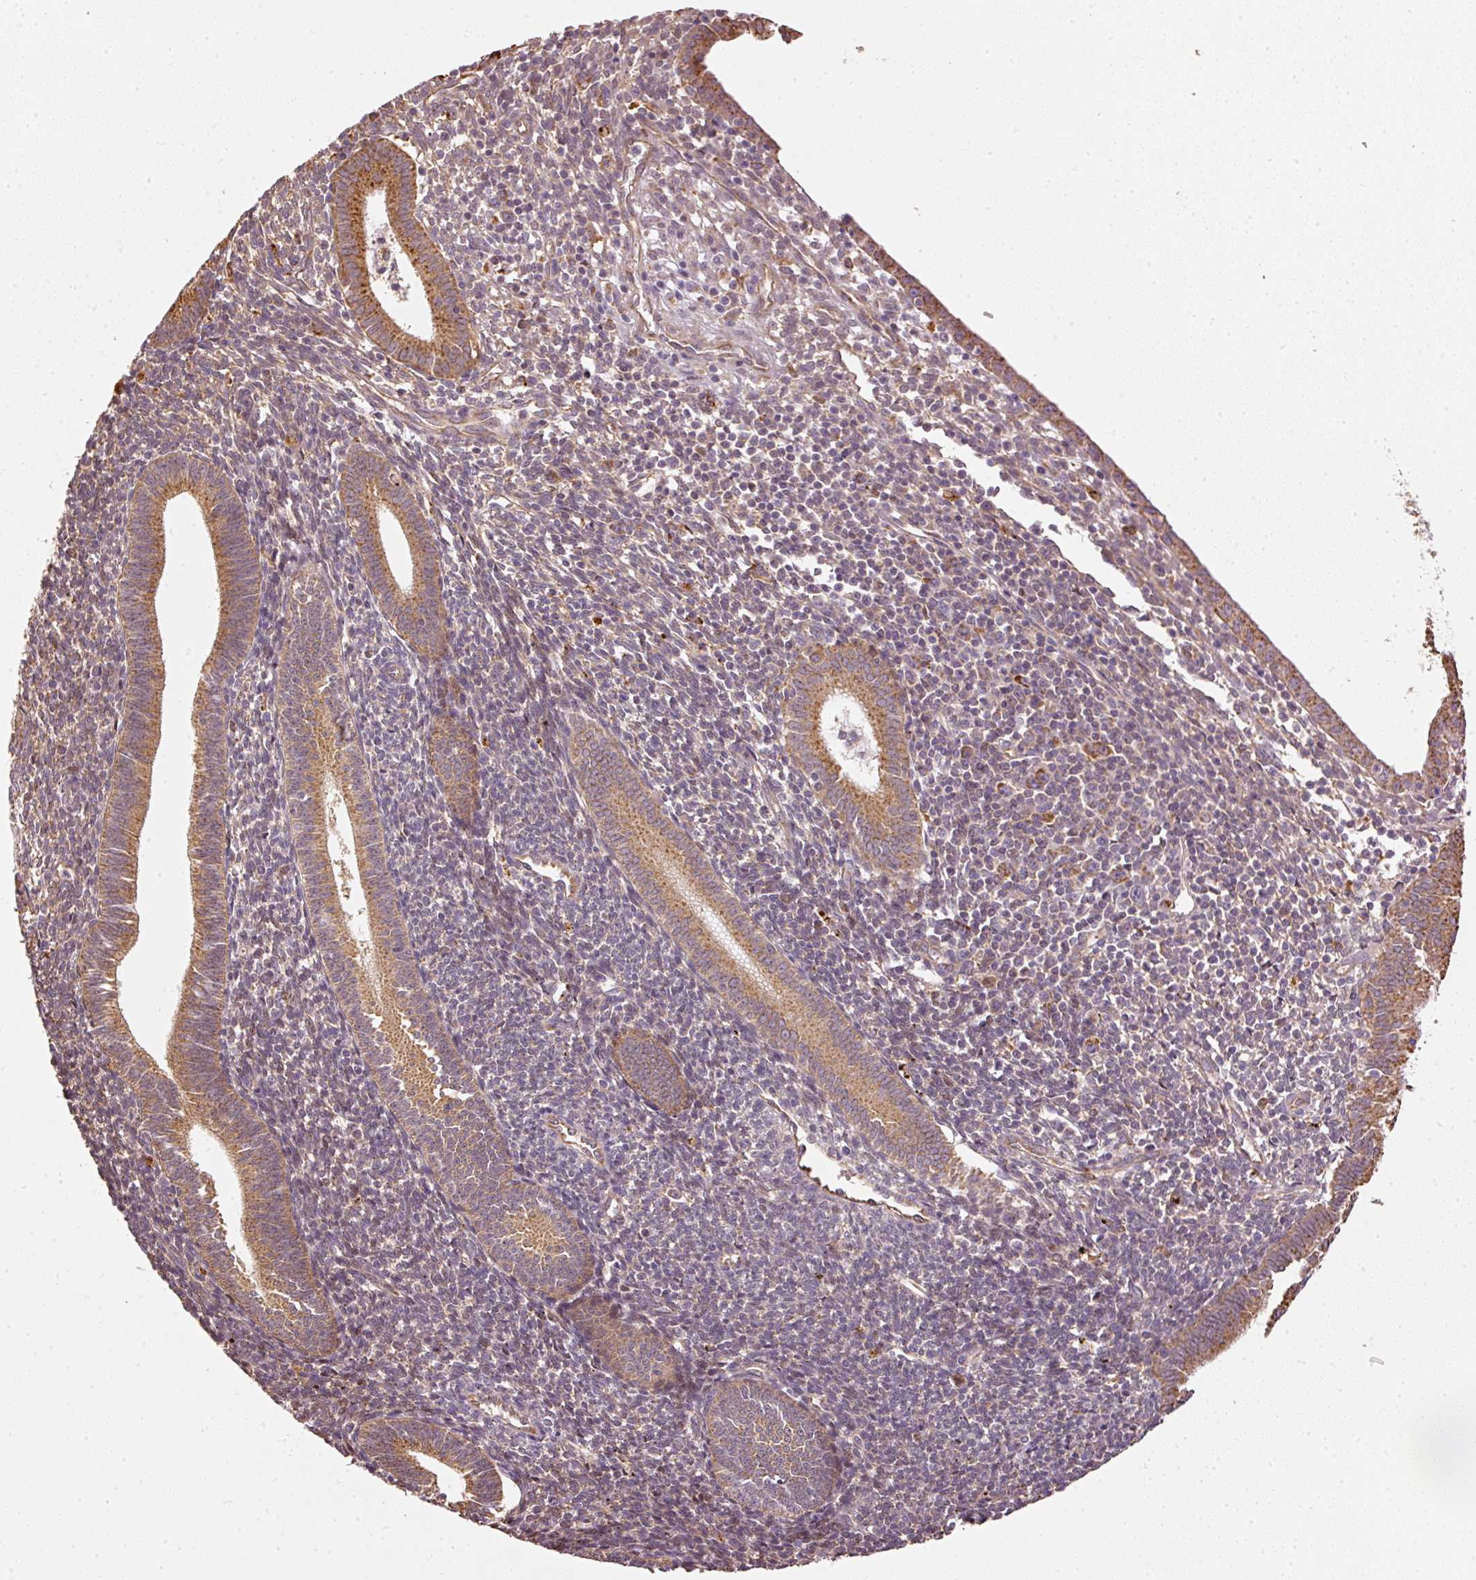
{"staining": {"intensity": "moderate", "quantity": "25%-75%", "location": "cytoplasmic/membranous"}, "tissue": "endometrium", "cell_type": "Cells in endometrial stroma", "image_type": "normal", "snomed": [{"axis": "morphology", "description": "Normal tissue, NOS"}, {"axis": "topography", "description": "Endometrium"}], "caption": "Protein expression analysis of benign endometrium demonstrates moderate cytoplasmic/membranous positivity in approximately 25%-75% of cells in endometrial stroma.", "gene": "MTHFD1L", "patient": {"sex": "female", "age": 41}}